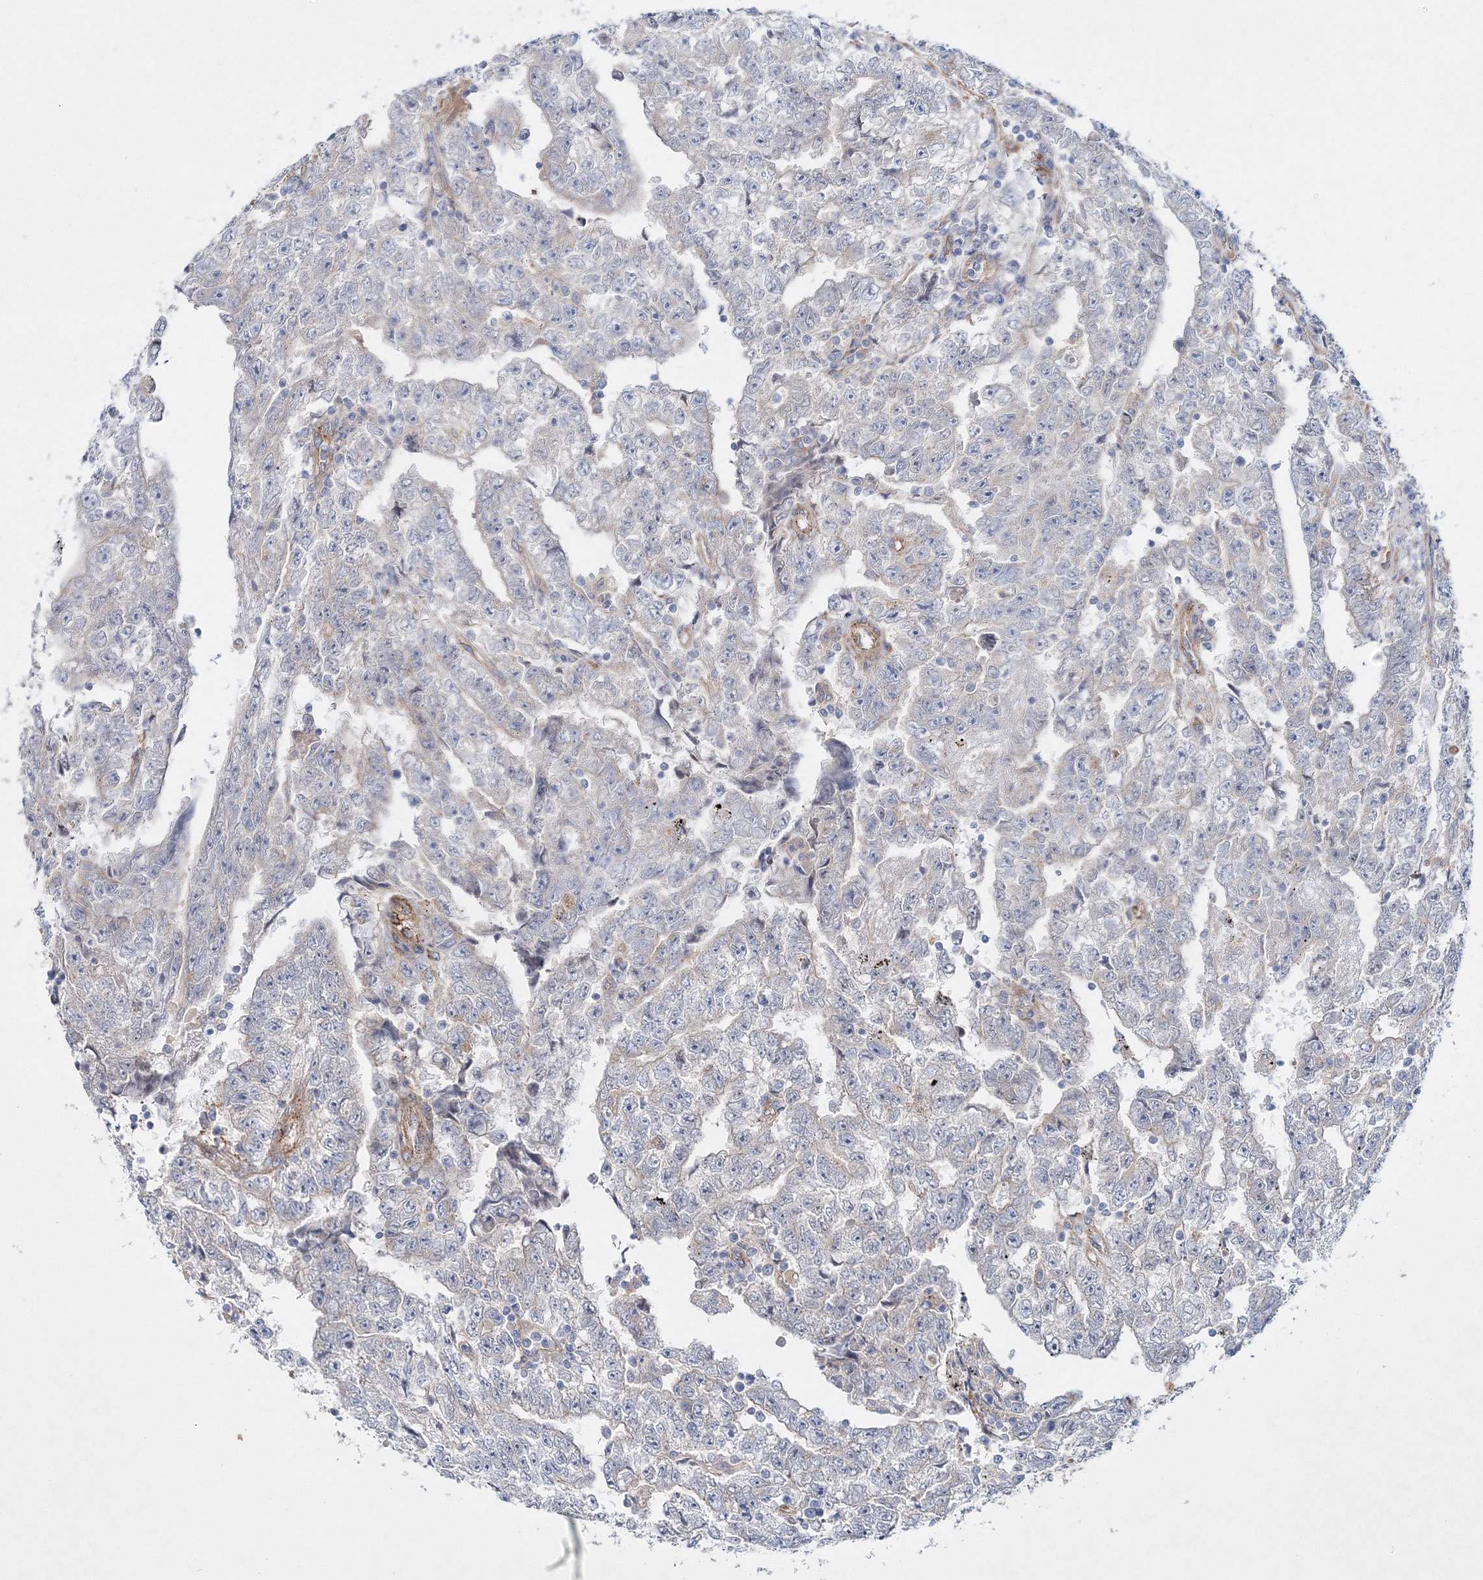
{"staining": {"intensity": "negative", "quantity": "none", "location": "none"}, "tissue": "testis cancer", "cell_type": "Tumor cells", "image_type": "cancer", "snomed": [{"axis": "morphology", "description": "Carcinoma, Embryonal, NOS"}, {"axis": "topography", "description": "Testis"}], "caption": "The image shows no staining of tumor cells in testis embryonal carcinoma.", "gene": "ZFYVE16", "patient": {"sex": "male", "age": 25}}